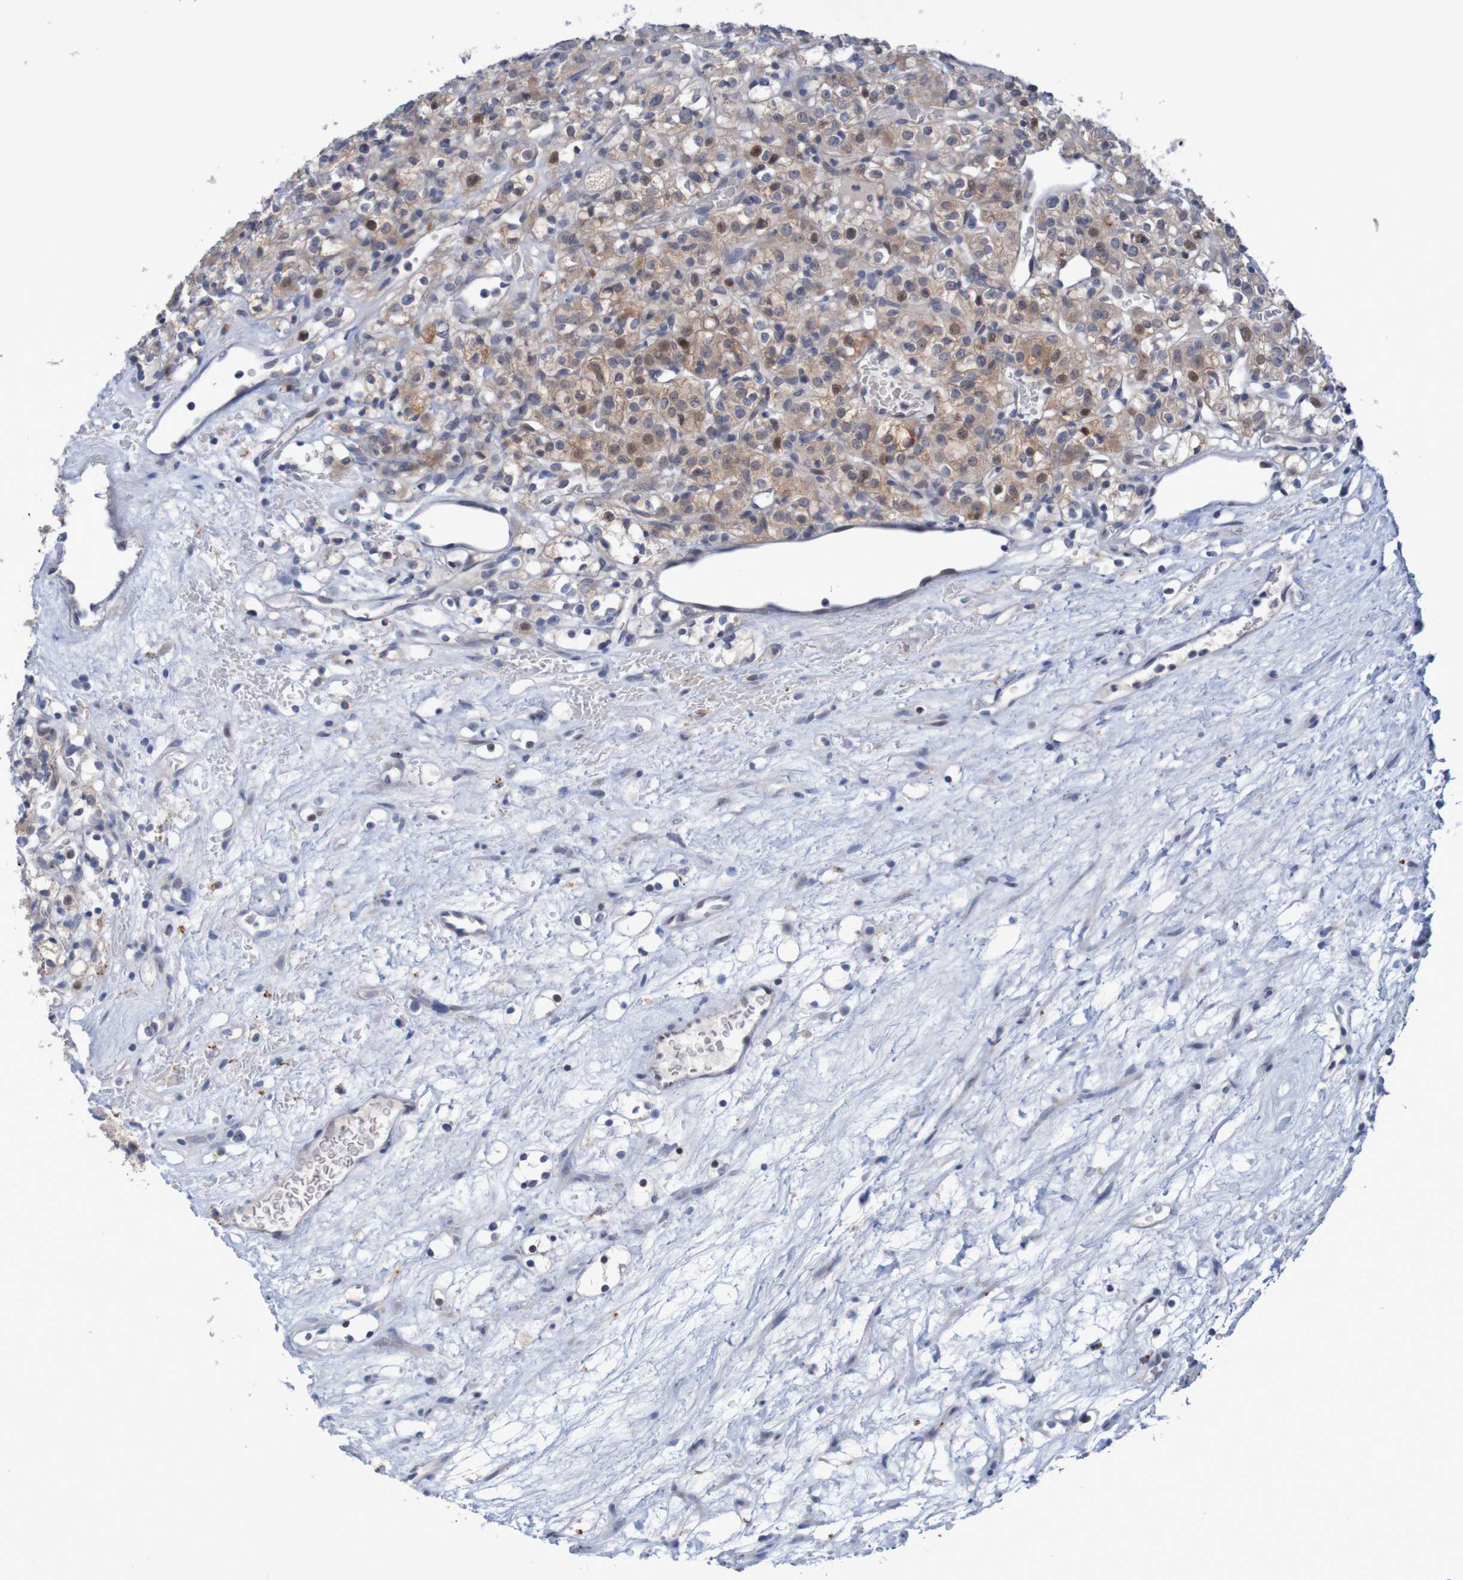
{"staining": {"intensity": "moderate", "quantity": "25%-75%", "location": "cytoplasmic/membranous,nuclear"}, "tissue": "renal cancer", "cell_type": "Tumor cells", "image_type": "cancer", "snomed": [{"axis": "morphology", "description": "Normal tissue, NOS"}, {"axis": "morphology", "description": "Adenocarcinoma, NOS"}, {"axis": "topography", "description": "Kidney"}], "caption": "A brown stain highlights moderate cytoplasmic/membranous and nuclear positivity of a protein in renal cancer (adenocarcinoma) tumor cells.", "gene": "FBP2", "patient": {"sex": "female", "age": 72}}